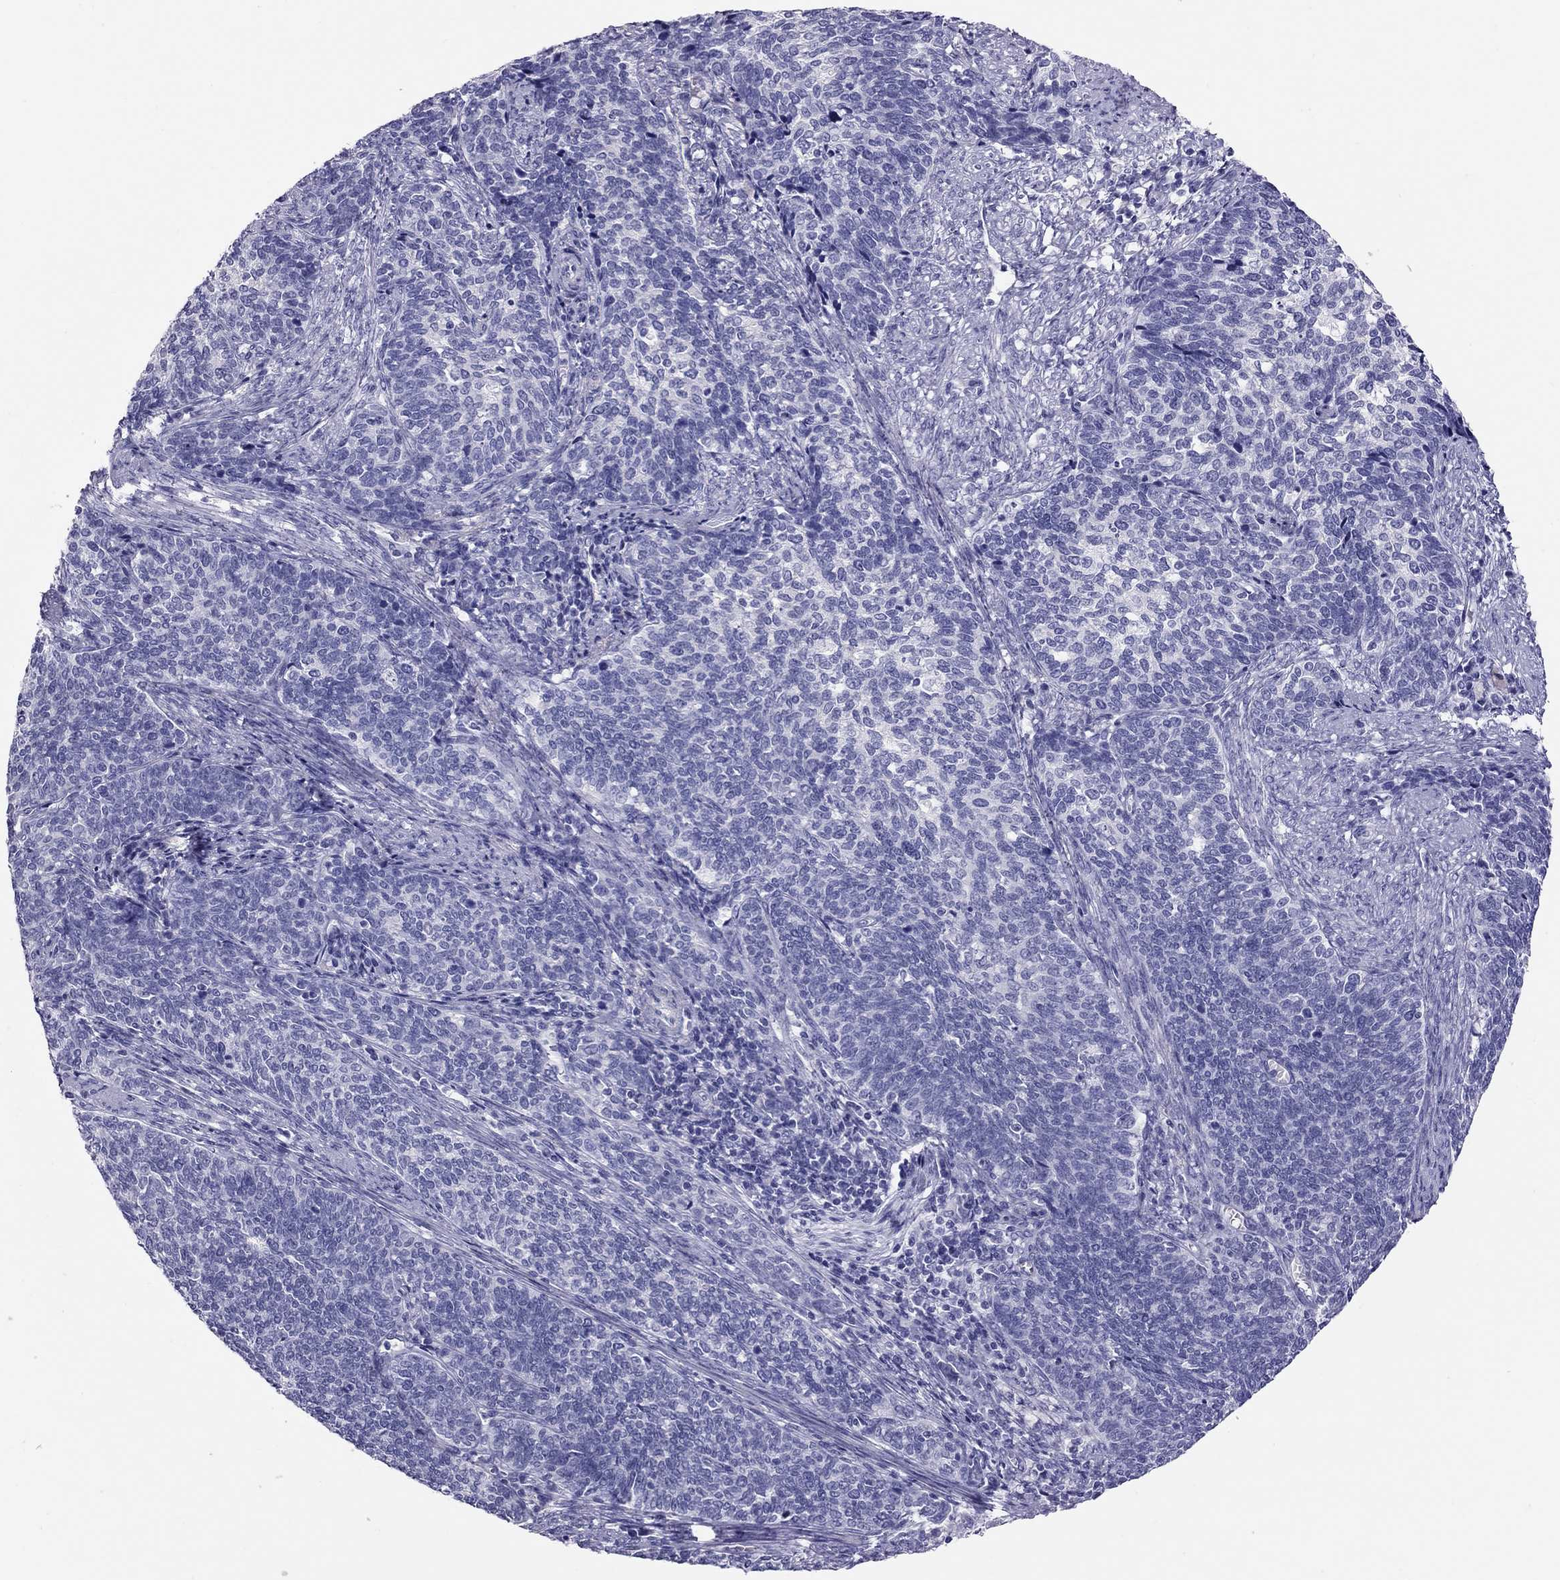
{"staining": {"intensity": "negative", "quantity": "none", "location": "none"}, "tissue": "cervical cancer", "cell_type": "Tumor cells", "image_type": "cancer", "snomed": [{"axis": "morphology", "description": "Squamous cell carcinoma, NOS"}, {"axis": "topography", "description": "Cervix"}], "caption": "A micrograph of cervical cancer (squamous cell carcinoma) stained for a protein demonstrates no brown staining in tumor cells.", "gene": "PSMB11", "patient": {"sex": "female", "age": 39}}